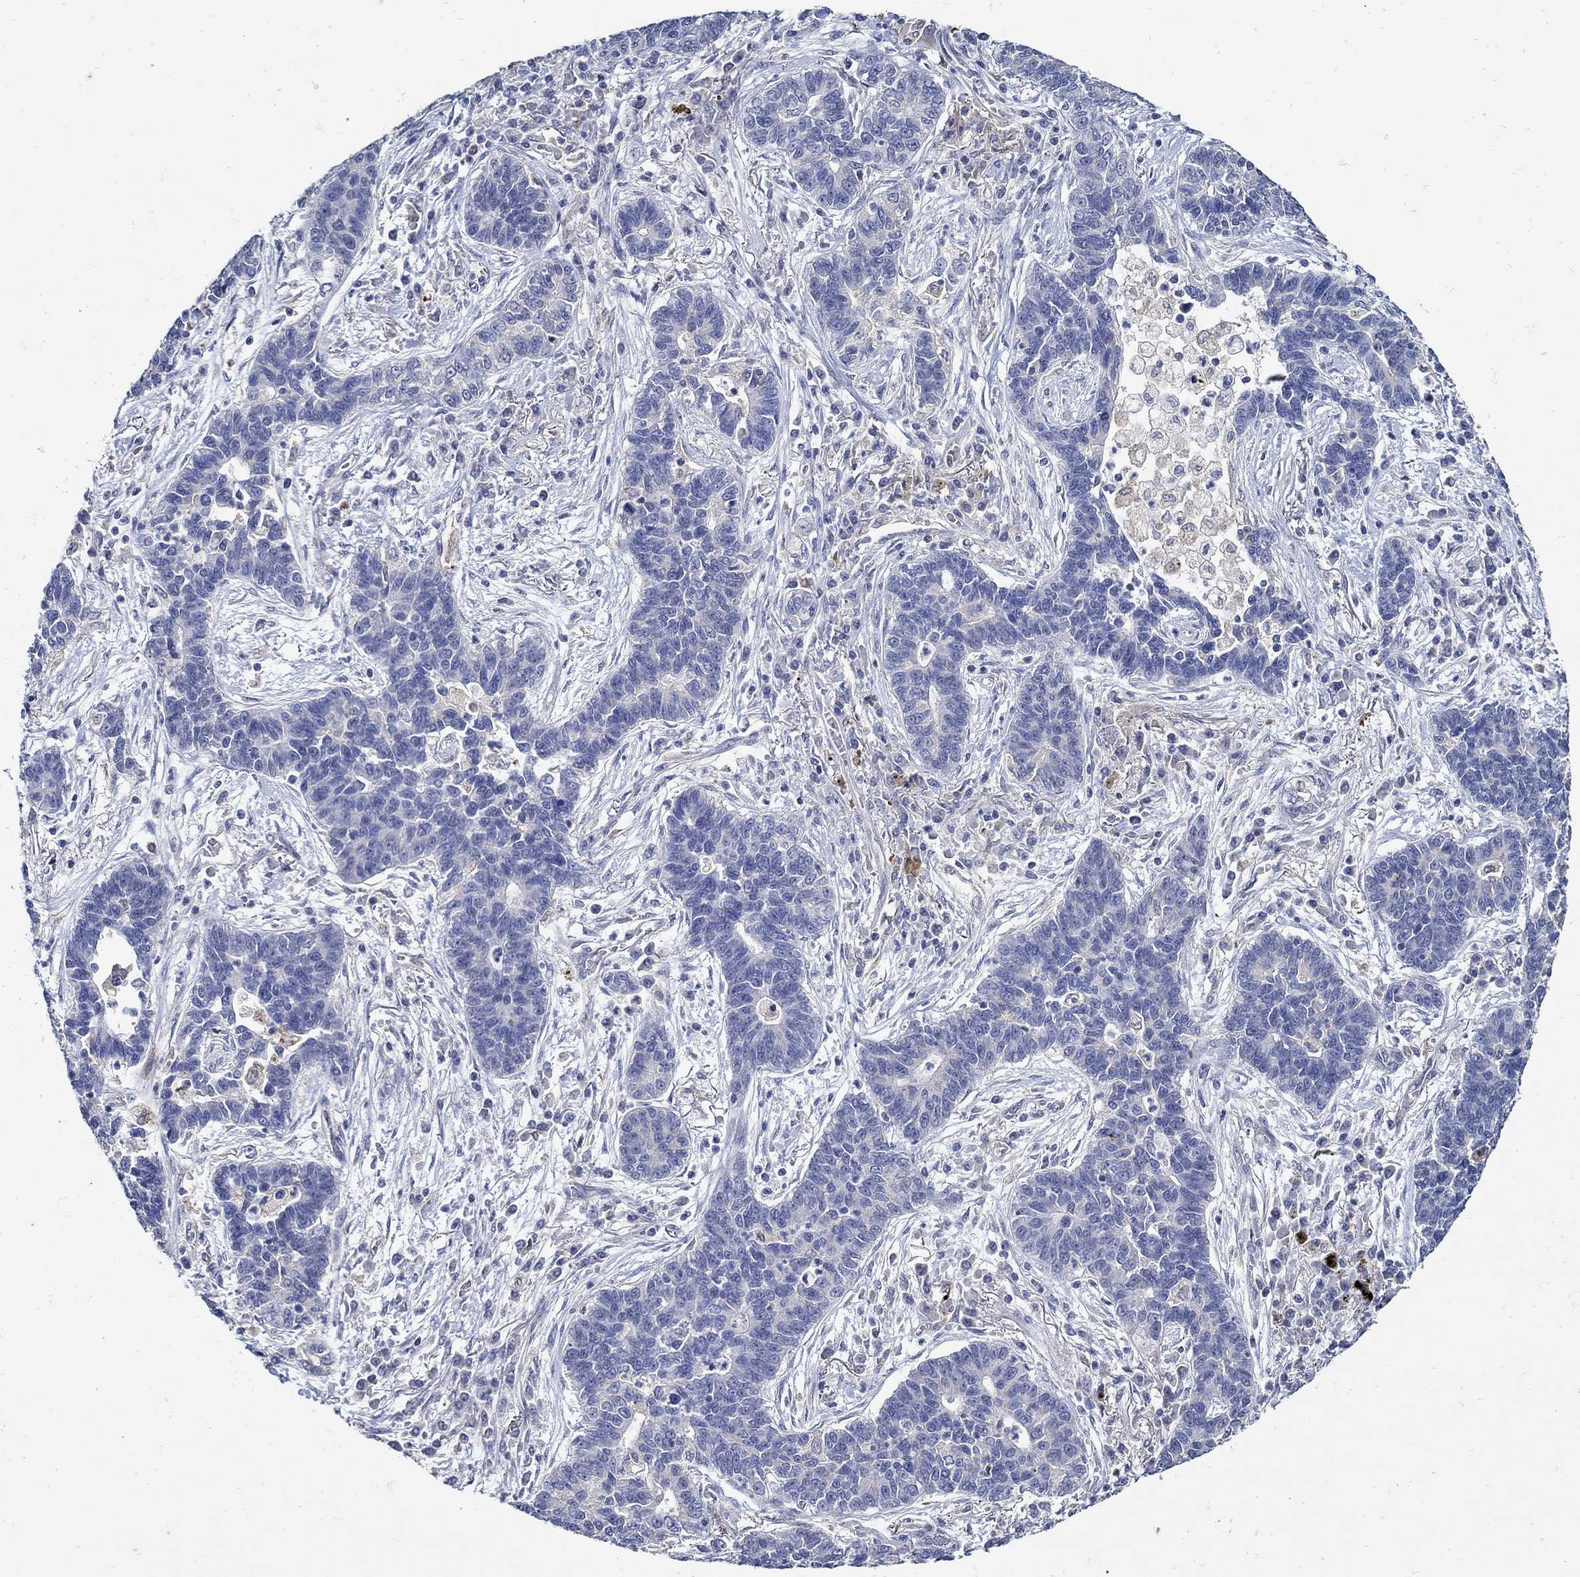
{"staining": {"intensity": "negative", "quantity": "none", "location": "none"}, "tissue": "lung cancer", "cell_type": "Tumor cells", "image_type": "cancer", "snomed": [{"axis": "morphology", "description": "Adenocarcinoma, NOS"}, {"axis": "topography", "description": "Lung"}], "caption": "Tumor cells show no significant positivity in adenocarcinoma (lung). Brightfield microscopy of immunohistochemistry (IHC) stained with DAB (3,3'-diaminobenzidine) (brown) and hematoxylin (blue), captured at high magnification.", "gene": "MTHFR", "patient": {"sex": "female", "age": 57}}